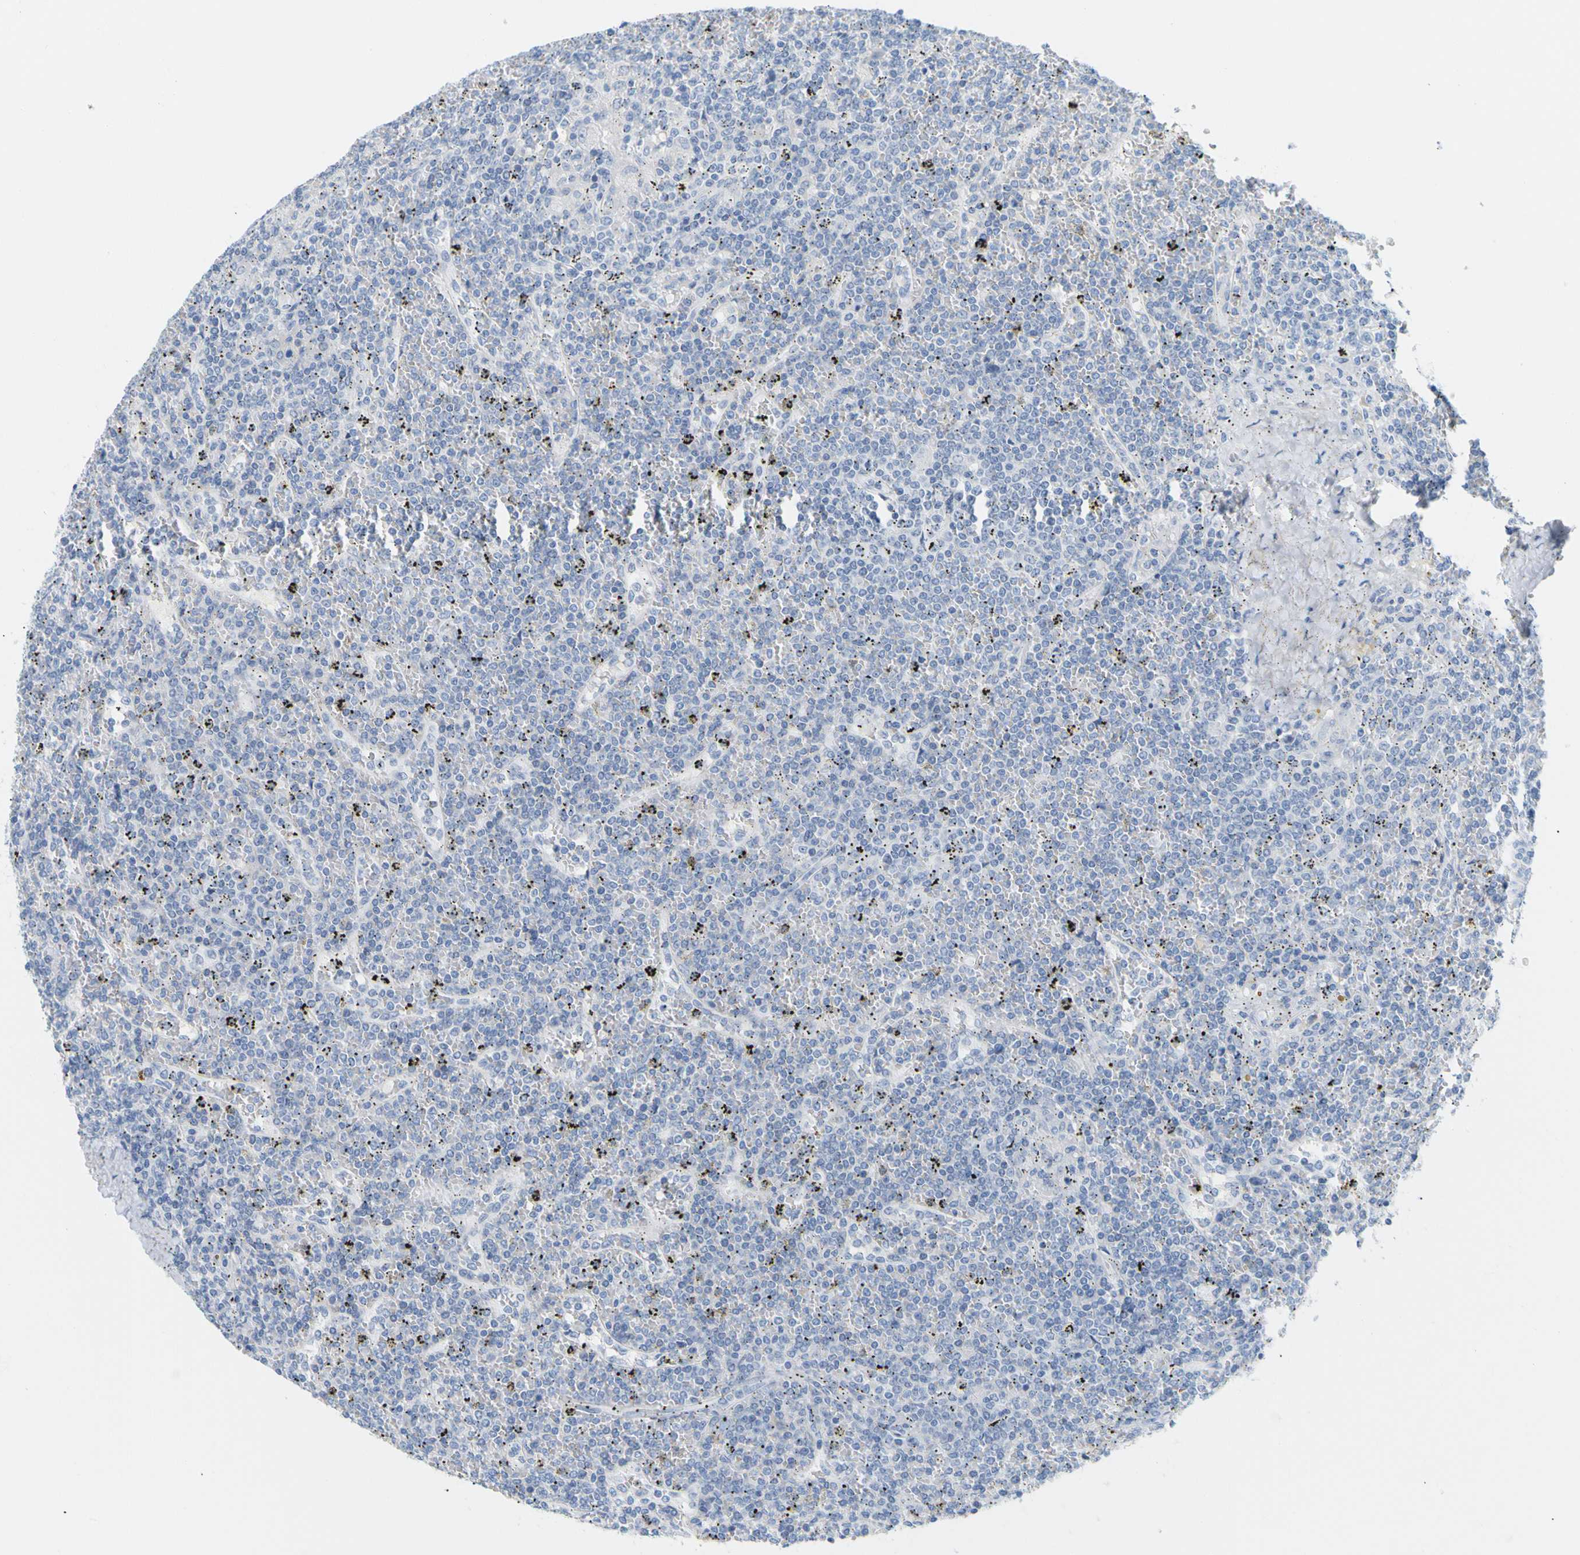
{"staining": {"intensity": "negative", "quantity": "none", "location": "none"}, "tissue": "lymphoma", "cell_type": "Tumor cells", "image_type": "cancer", "snomed": [{"axis": "morphology", "description": "Malignant lymphoma, non-Hodgkin's type, Low grade"}, {"axis": "topography", "description": "Spleen"}], "caption": "Immunohistochemistry (IHC) histopathology image of neoplastic tissue: human lymphoma stained with DAB reveals no significant protein staining in tumor cells.", "gene": "OPN1SW", "patient": {"sex": "female", "age": 19}}